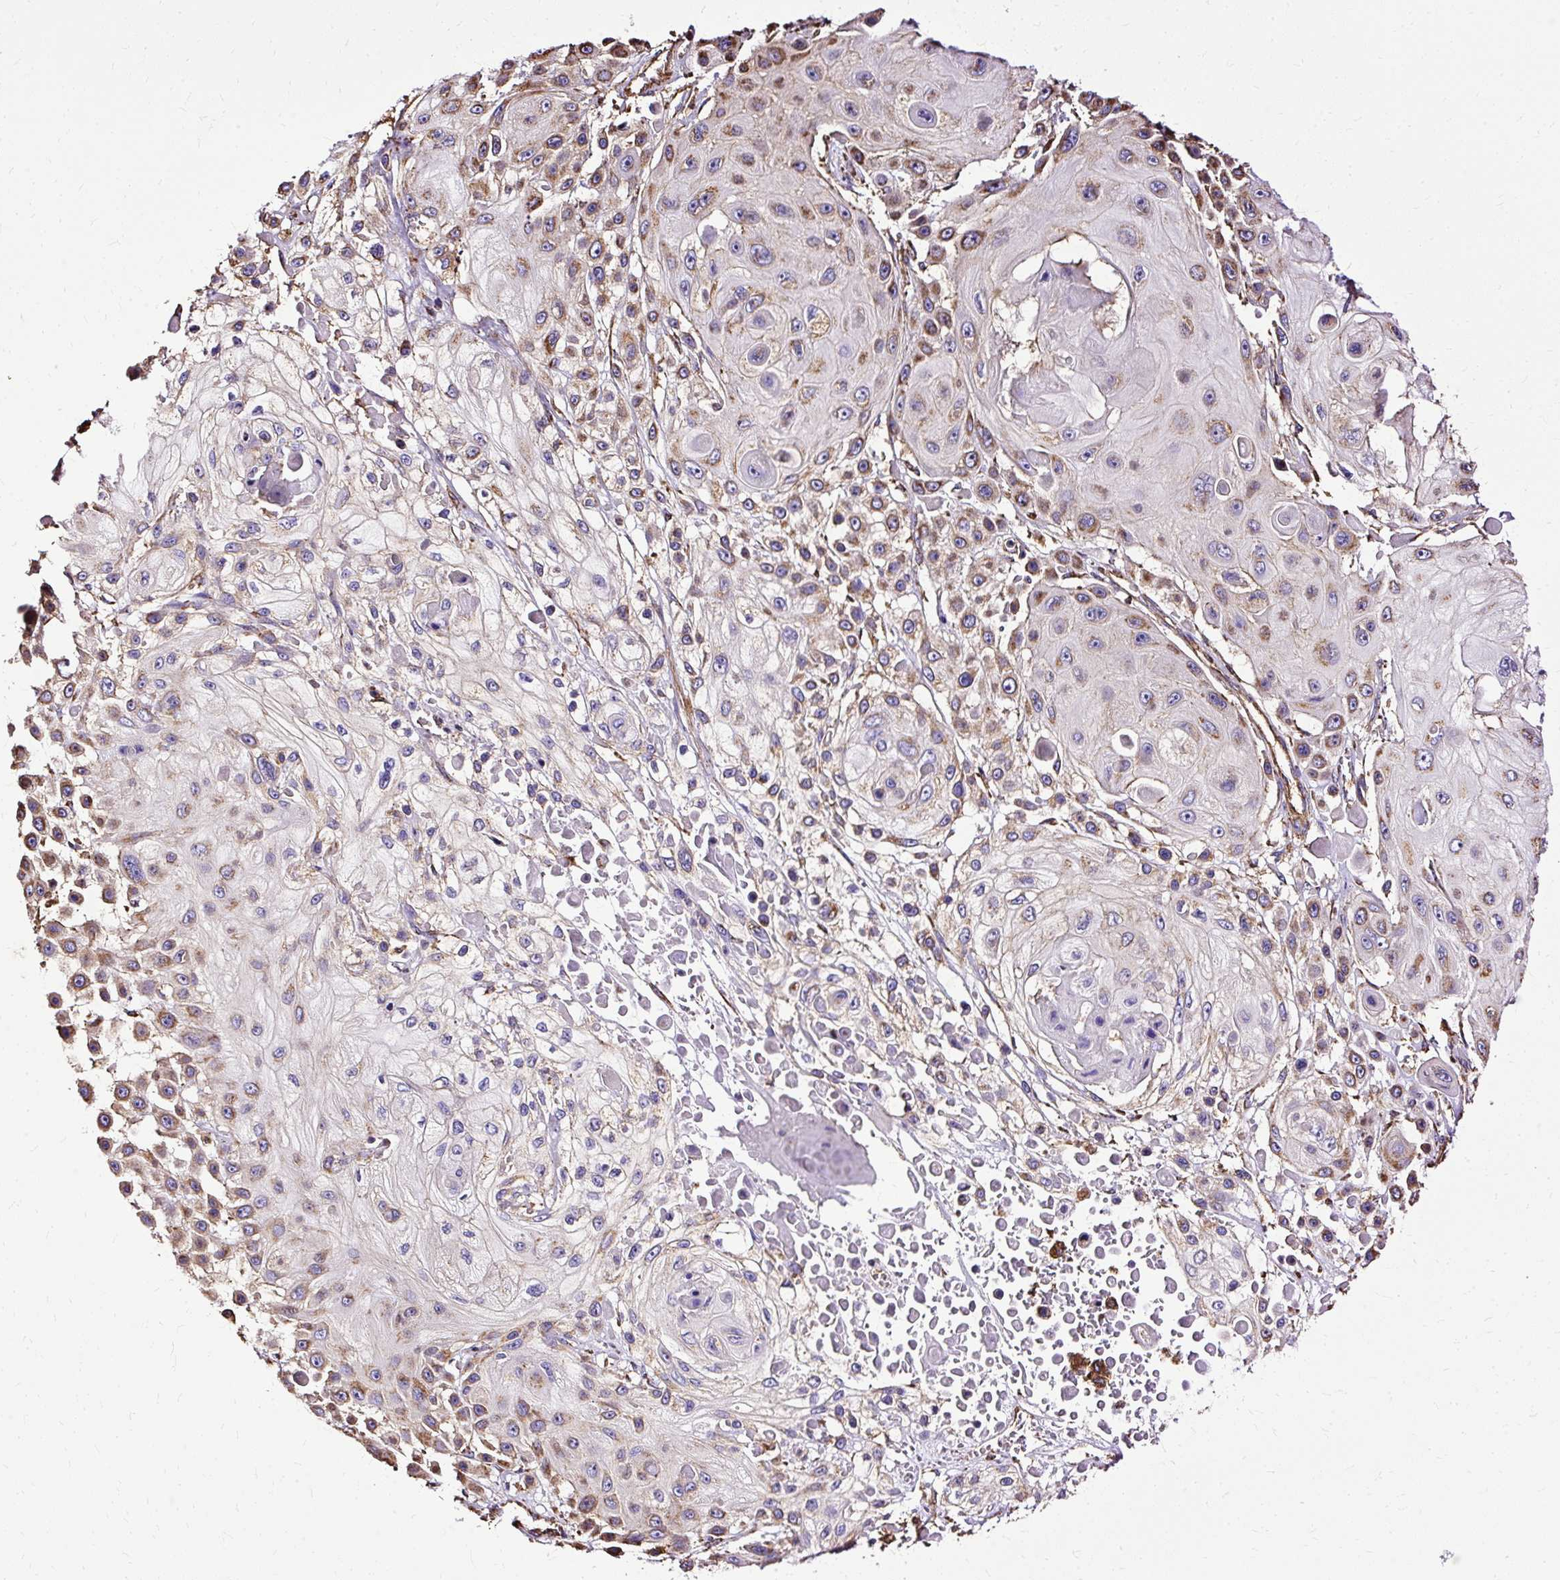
{"staining": {"intensity": "strong", "quantity": "25%-75%", "location": "cytoplasmic/membranous"}, "tissue": "skin cancer", "cell_type": "Tumor cells", "image_type": "cancer", "snomed": [{"axis": "morphology", "description": "Squamous cell carcinoma, NOS"}, {"axis": "topography", "description": "Skin"}], "caption": "Brown immunohistochemical staining in human squamous cell carcinoma (skin) reveals strong cytoplasmic/membranous expression in about 25%-75% of tumor cells.", "gene": "KLHL11", "patient": {"sex": "male", "age": 67}}